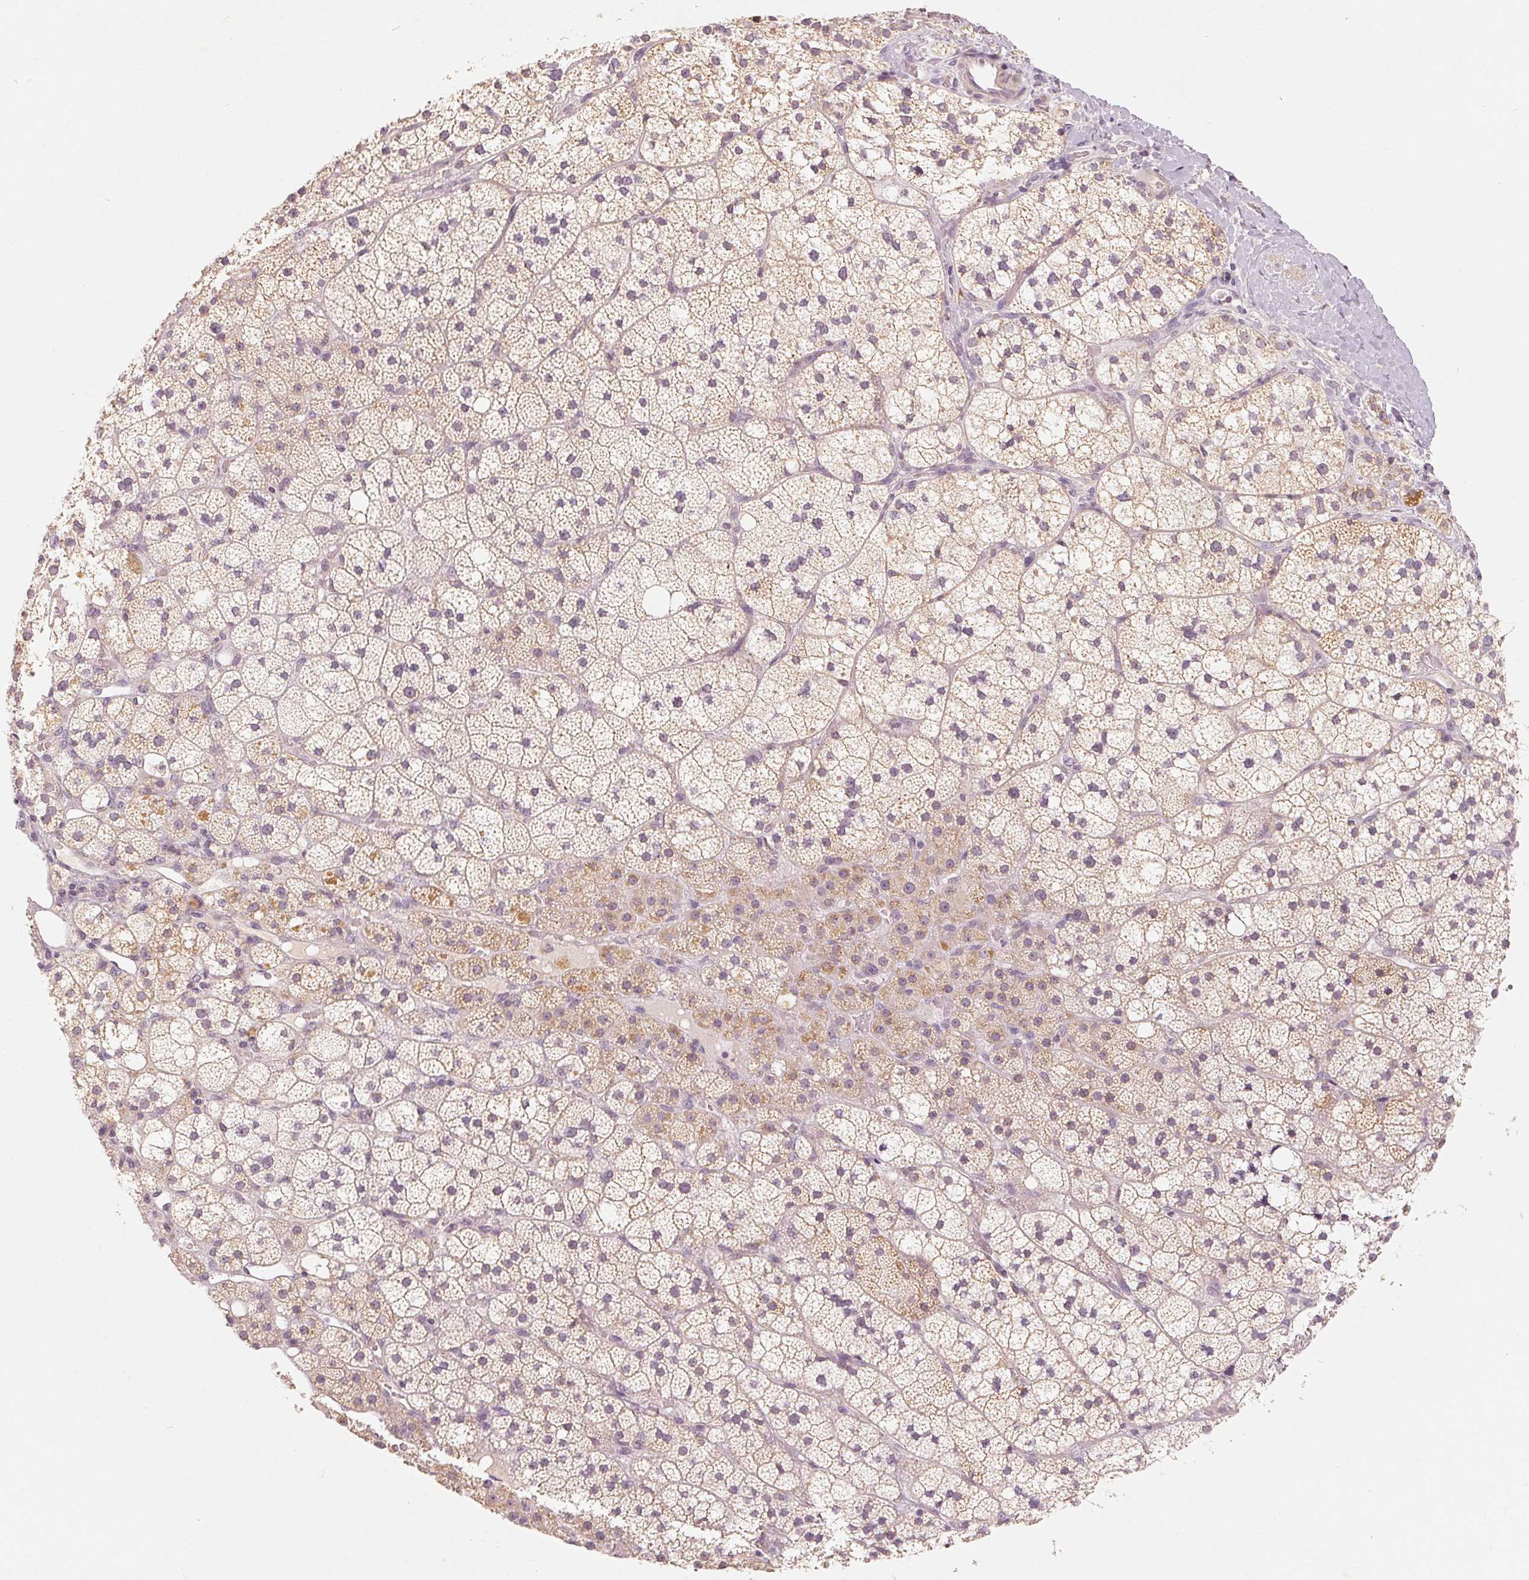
{"staining": {"intensity": "moderate", "quantity": "25%-75%", "location": "cytoplasmic/membranous"}, "tissue": "adrenal gland", "cell_type": "Glandular cells", "image_type": "normal", "snomed": [{"axis": "morphology", "description": "Normal tissue, NOS"}, {"axis": "topography", "description": "Adrenal gland"}], "caption": "IHC histopathology image of benign human adrenal gland stained for a protein (brown), which shows medium levels of moderate cytoplasmic/membranous positivity in approximately 25%-75% of glandular cells.", "gene": "GHITM", "patient": {"sex": "male", "age": 53}}